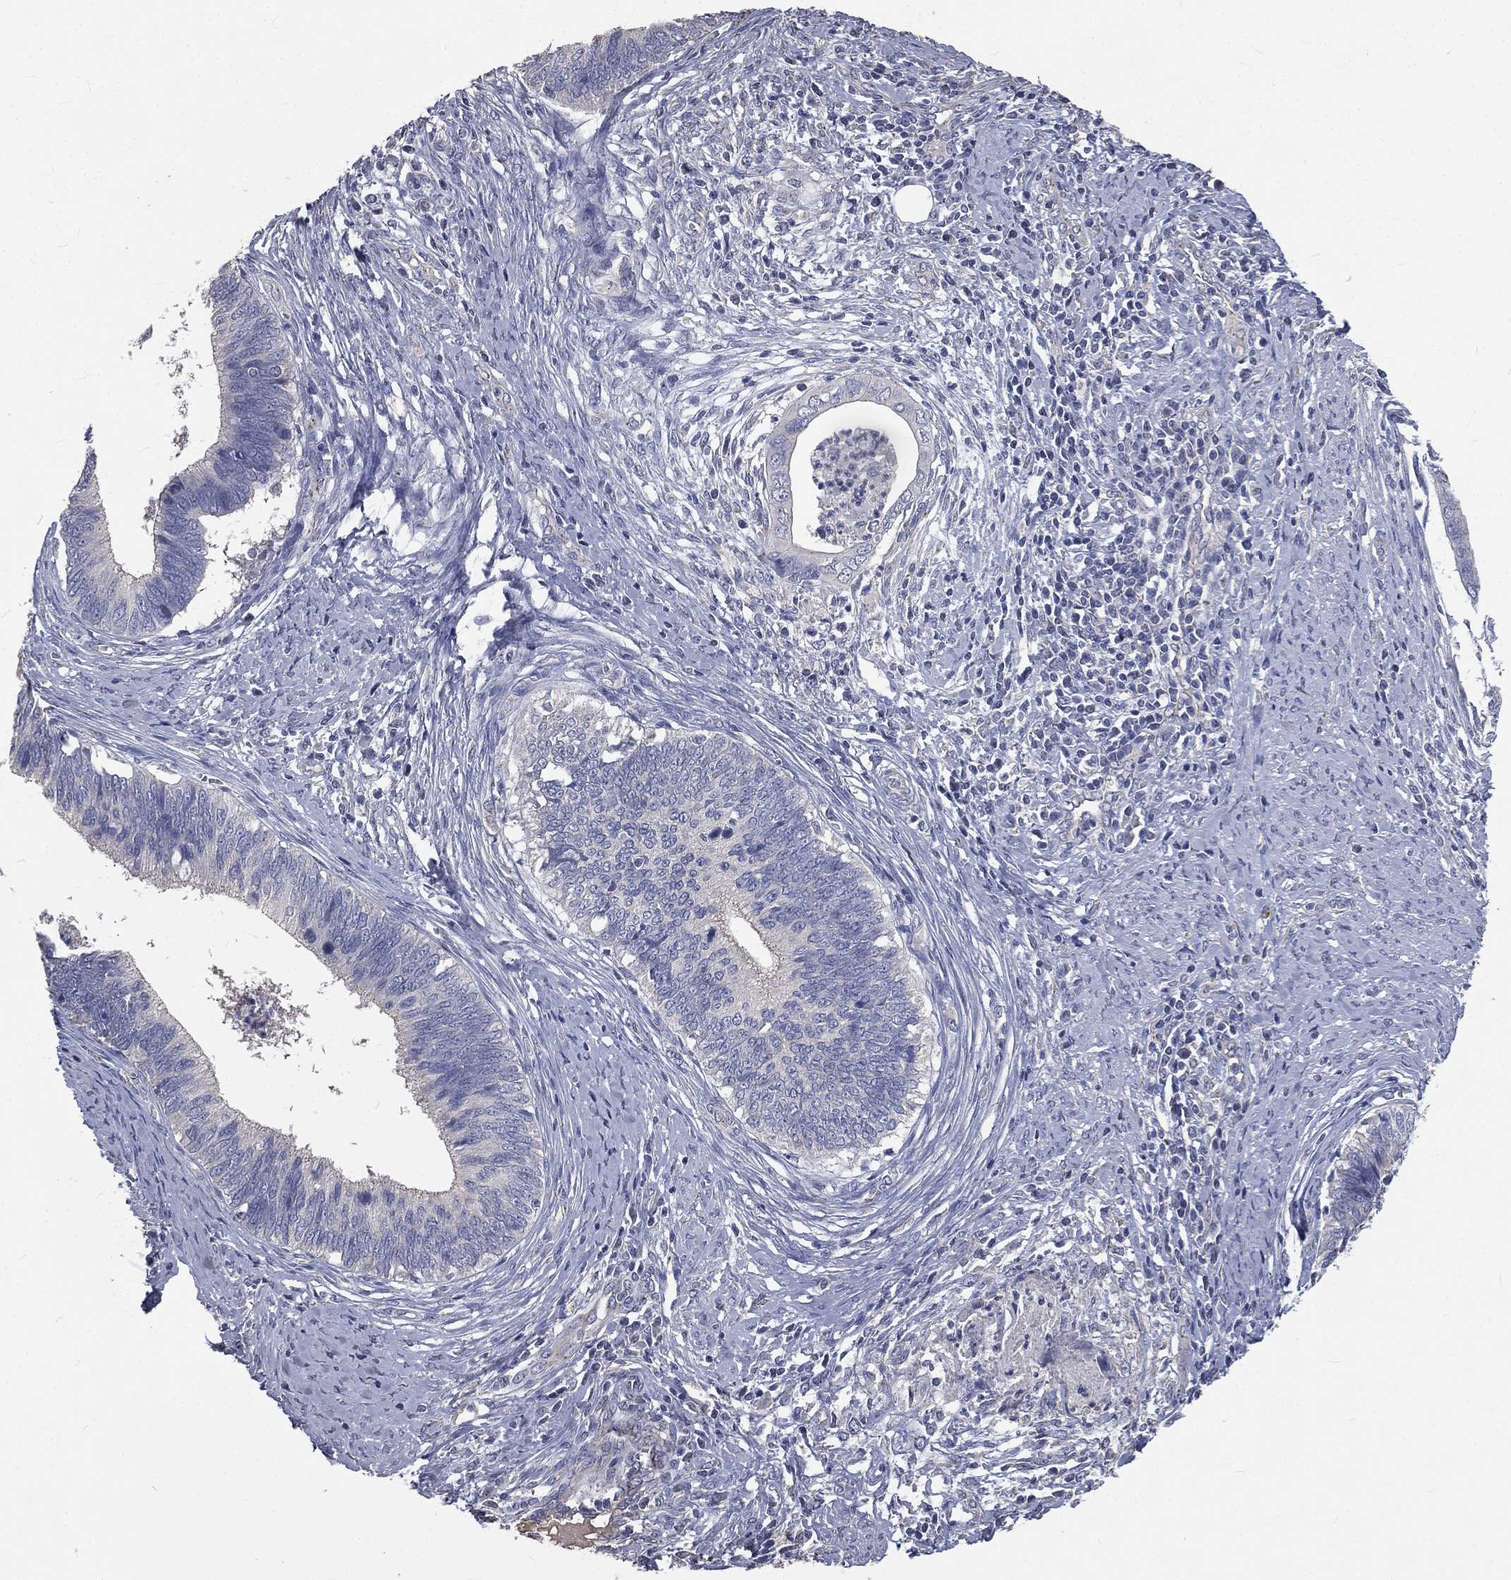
{"staining": {"intensity": "negative", "quantity": "none", "location": "none"}, "tissue": "cervical cancer", "cell_type": "Tumor cells", "image_type": "cancer", "snomed": [{"axis": "morphology", "description": "Adenocarcinoma, NOS"}, {"axis": "topography", "description": "Cervix"}], "caption": "Cervical cancer (adenocarcinoma) was stained to show a protein in brown. There is no significant expression in tumor cells.", "gene": "CROCC", "patient": {"sex": "female", "age": 42}}